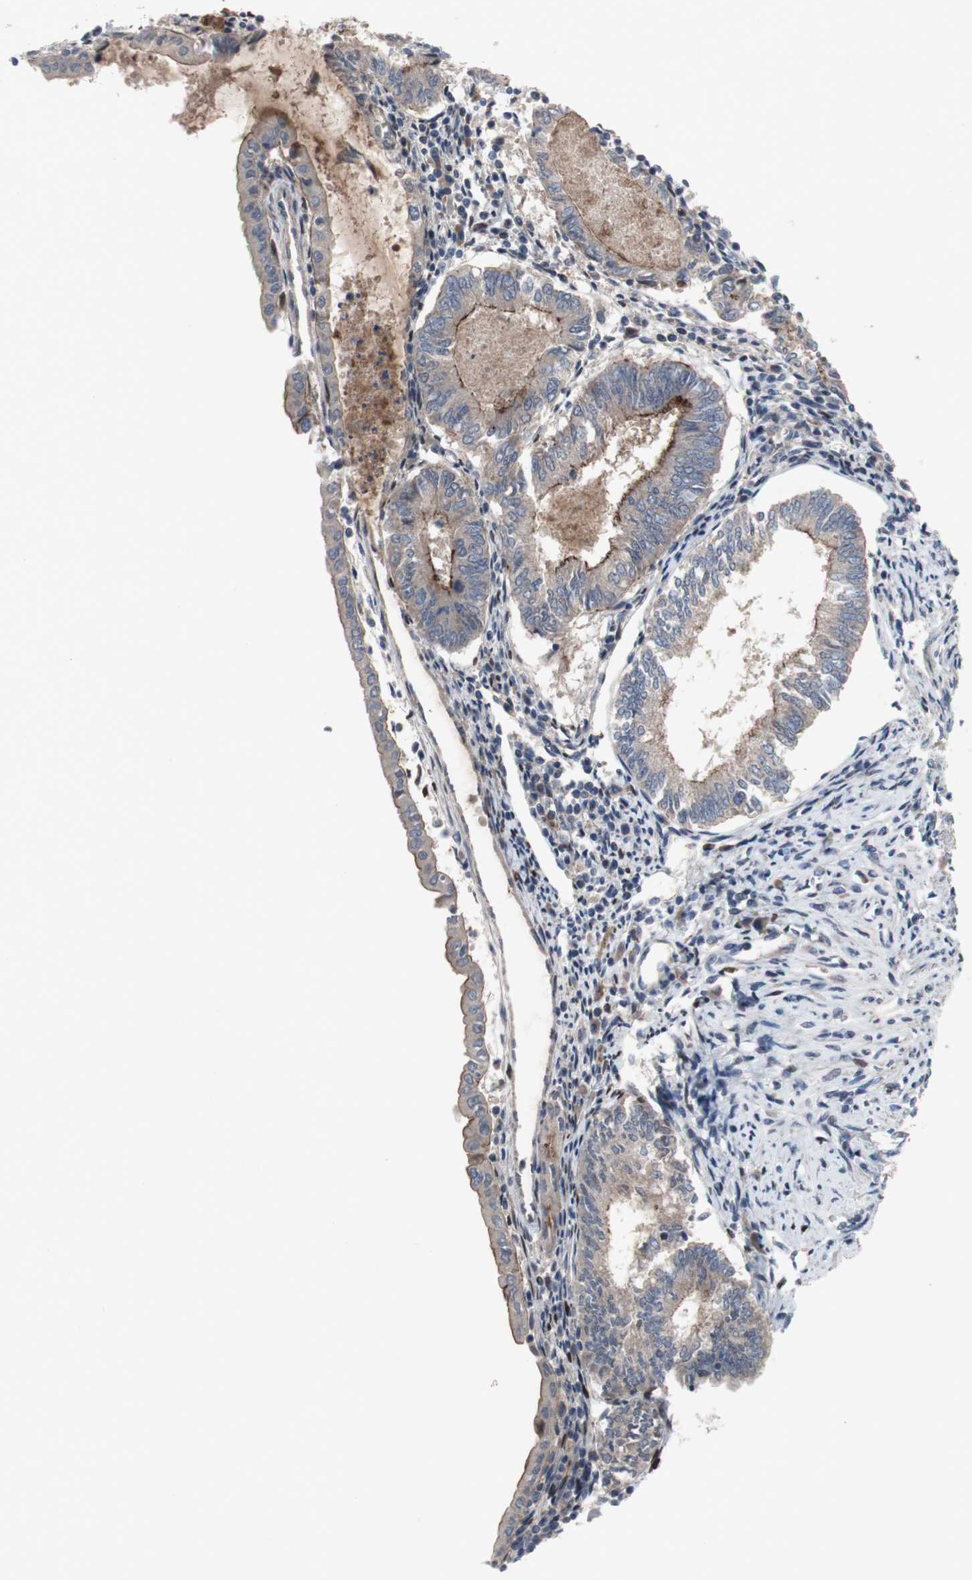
{"staining": {"intensity": "weak", "quantity": ">75%", "location": "cytoplasmic/membranous"}, "tissue": "endometrial cancer", "cell_type": "Tumor cells", "image_type": "cancer", "snomed": [{"axis": "morphology", "description": "Adenocarcinoma, NOS"}, {"axis": "topography", "description": "Endometrium"}], "caption": "Immunohistochemical staining of adenocarcinoma (endometrial) shows weak cytoplasmic/membranous protein expression in approximately >75% of tumor cells.", "gene": "OAZ1", "patient": {"sex": "female", "age": 86}}